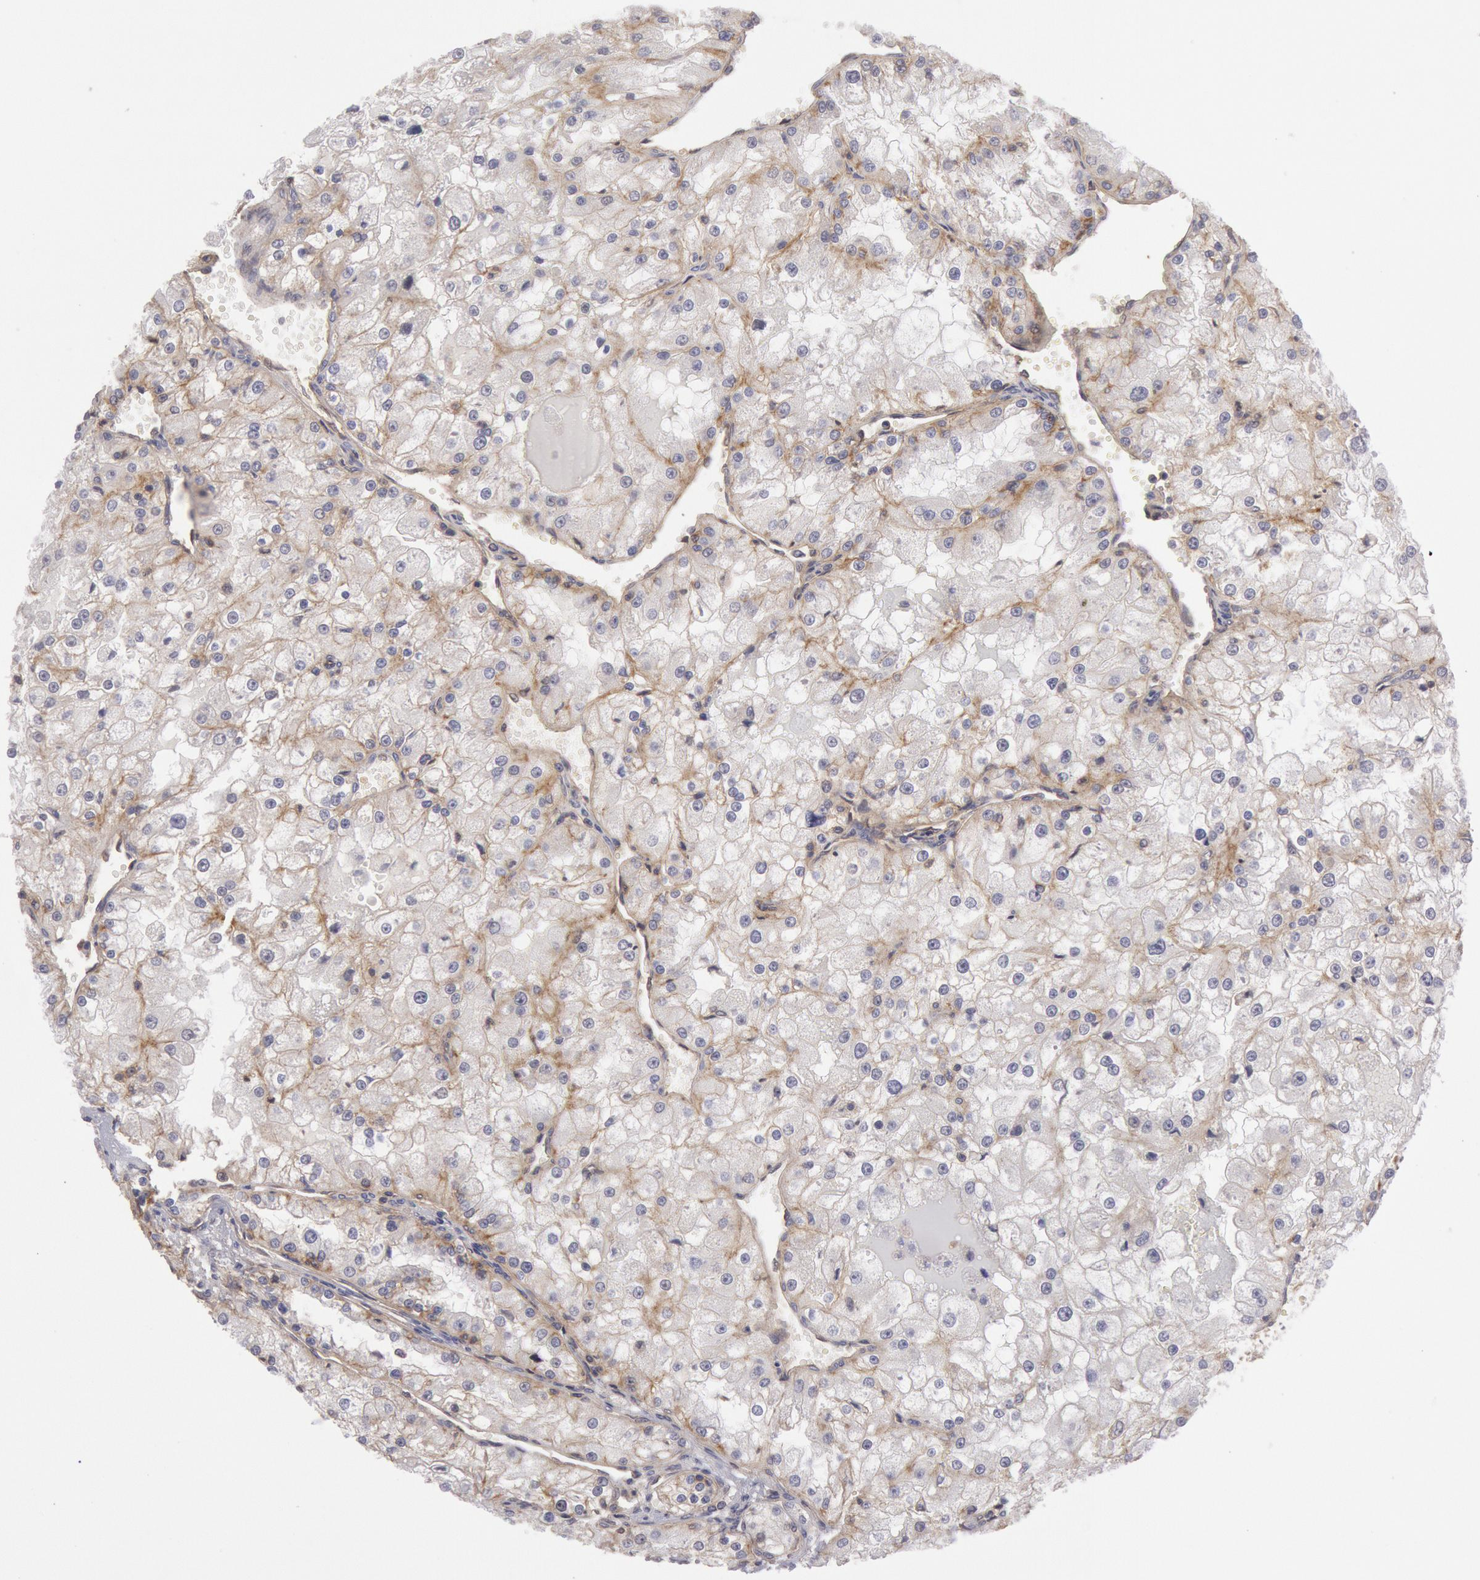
{"staining": {"intensity": "weak", "quantity": "25%-75%", "location": "cytoplasmic/membranous"}, "tissue": "renal cancer", "cell_type": "Tumor cells", "image_type": "cancer", "snomed": [{"axis": "morphology", "description": "Adenocarcinoma, NOS"}, {"axis": "topography", "description": "Kidney"}], "caption": "A photomicrograph of human renal cancer (adenocarcinoma) stained for a protein exhibits weak cytoplasmic/membranous brown staining in tumor cells.", "gene": "STX4", "patient": {"sex": "female", "age": 74}}